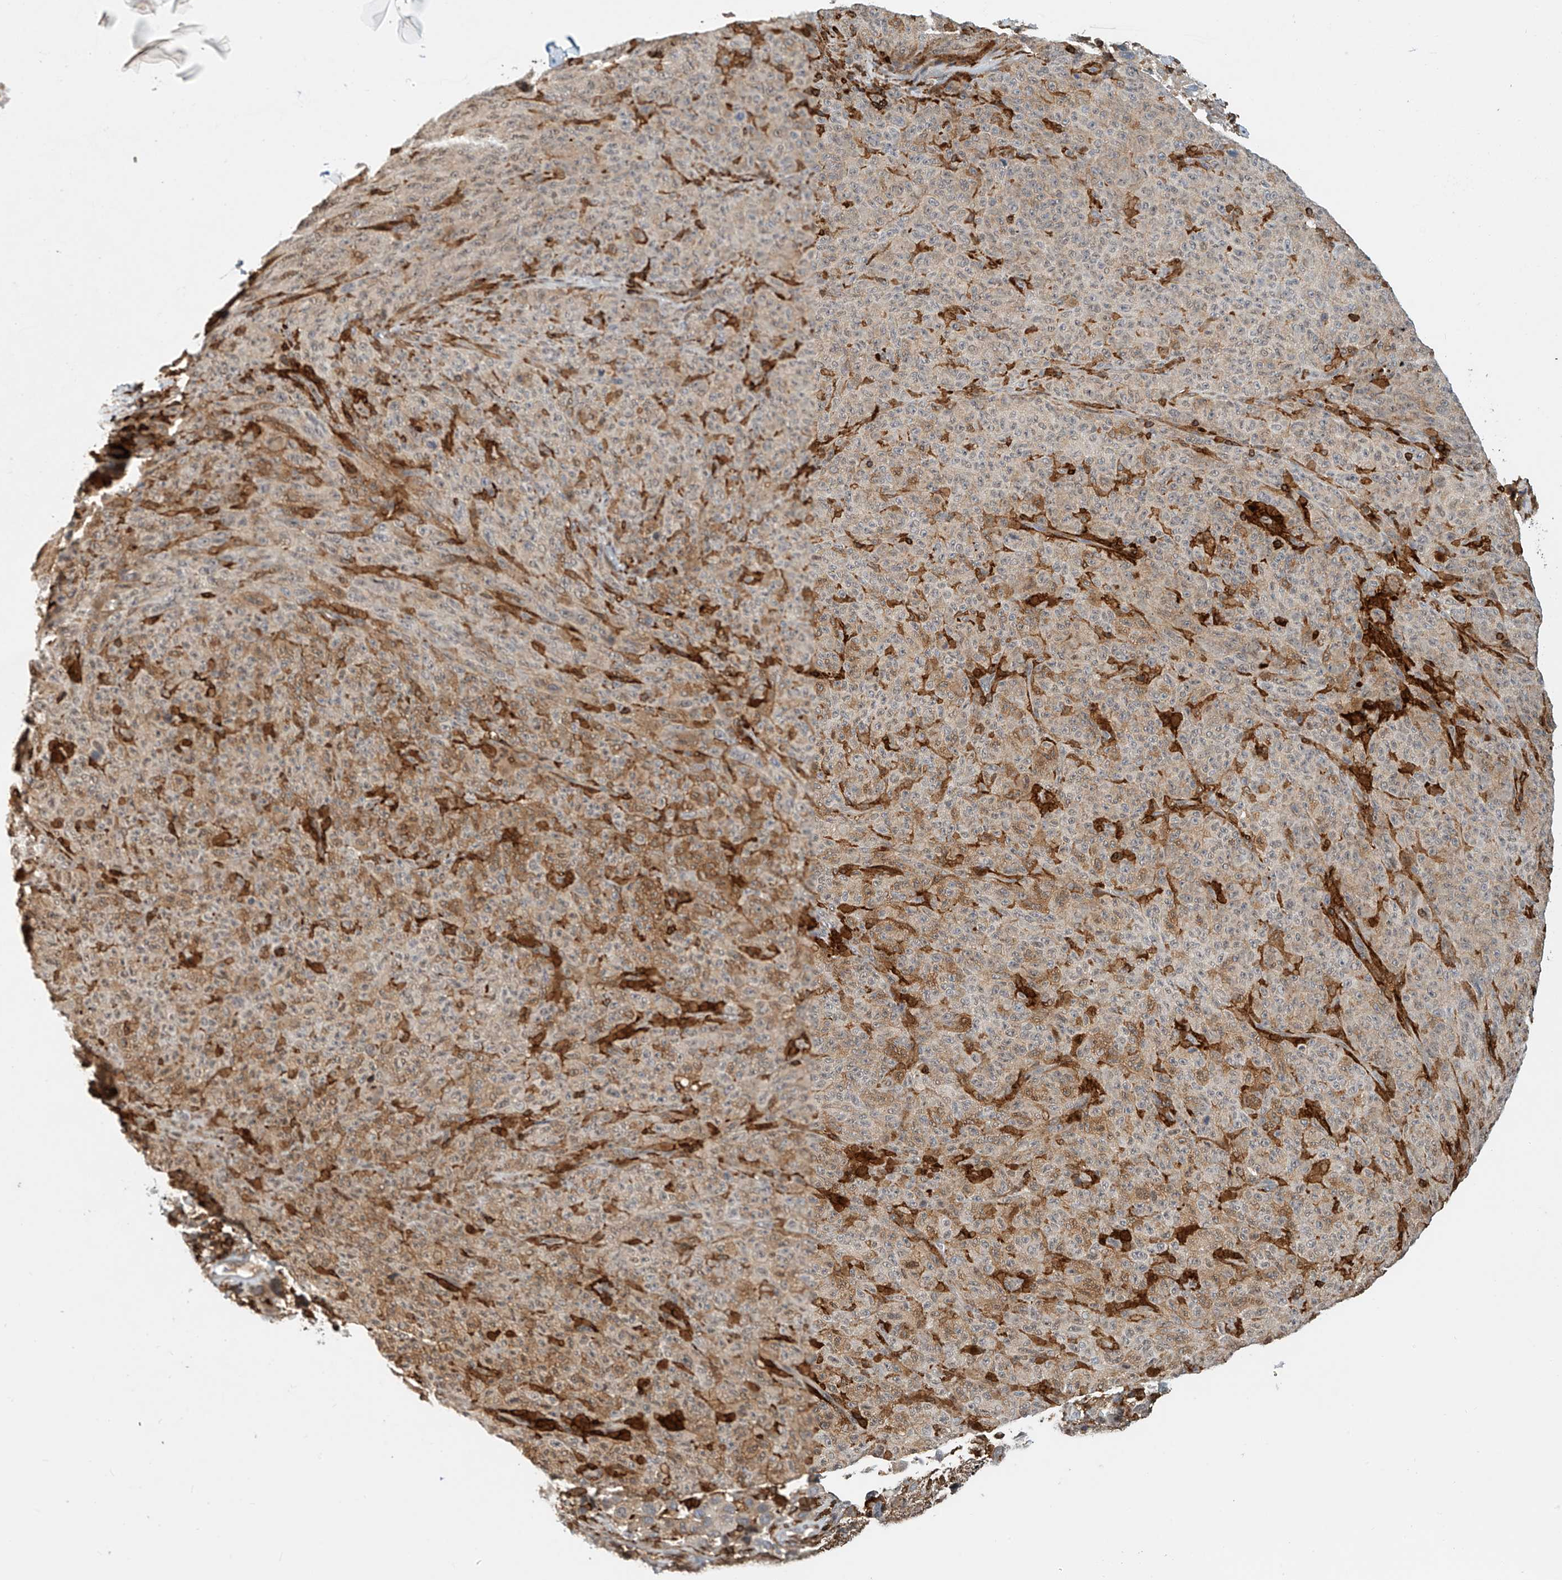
{"staining": {"intensity": "moderate", "quantity": "<25%", "location": "cytoplasmic/membranous"}, "tissue": "melanoma", "cell_type": "Tumor cells", "image_type": "cancer", "snomed": [{"axis": "morphology", "description": "Malignant melanoma, NOS"}, {"axis": "topography", "description": "Skin"}], "caption": "Tumor cells demonstrate moderate cytoplasmic/membranous expression in approximately <25% of cells in malignant melanoma.", "gene": "MICAL1", "patient": {"sex": "female", "age": 82}}